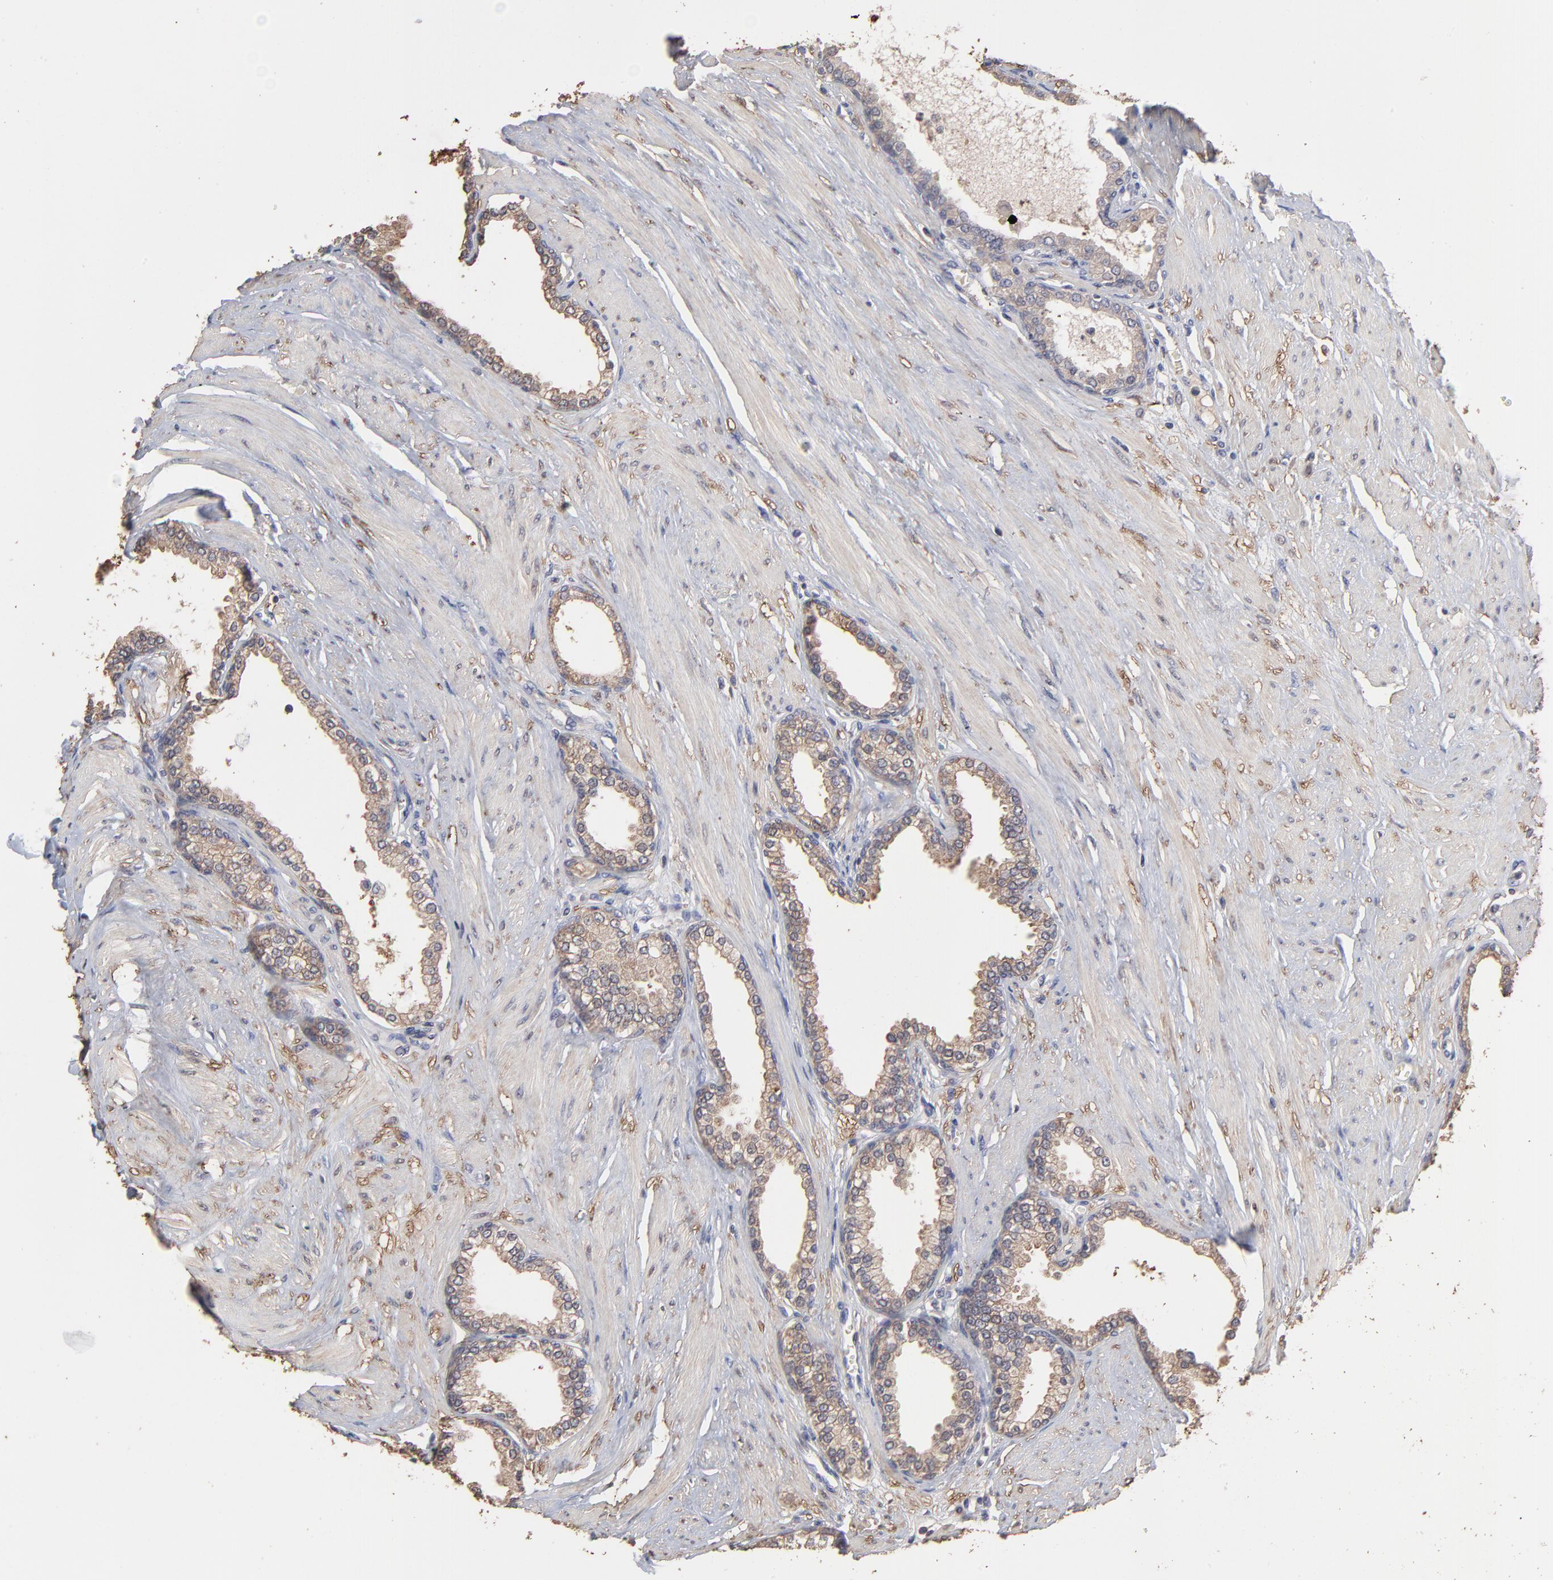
{"staining": {"intensity": "moderate", "quantity": ">75%", "location": "cytoplasmic/membranous"}, "tissue": "prostate", "cell_type": "Glandular cells", "image_type": "normal", "snomed": [{"axis": "morphology", "description": "Normal tissue, NOS"}, {"axis": "topography", "description": "Prostate"}], "caption": "This is a photomicrograph of immunohistochemistry staining of benign prostate, which shows moderate expression in the cytoplasmic/membranous of glandular cells.", "gene": "TANGO2", "patient": {"sex": "male", "age": 64}}